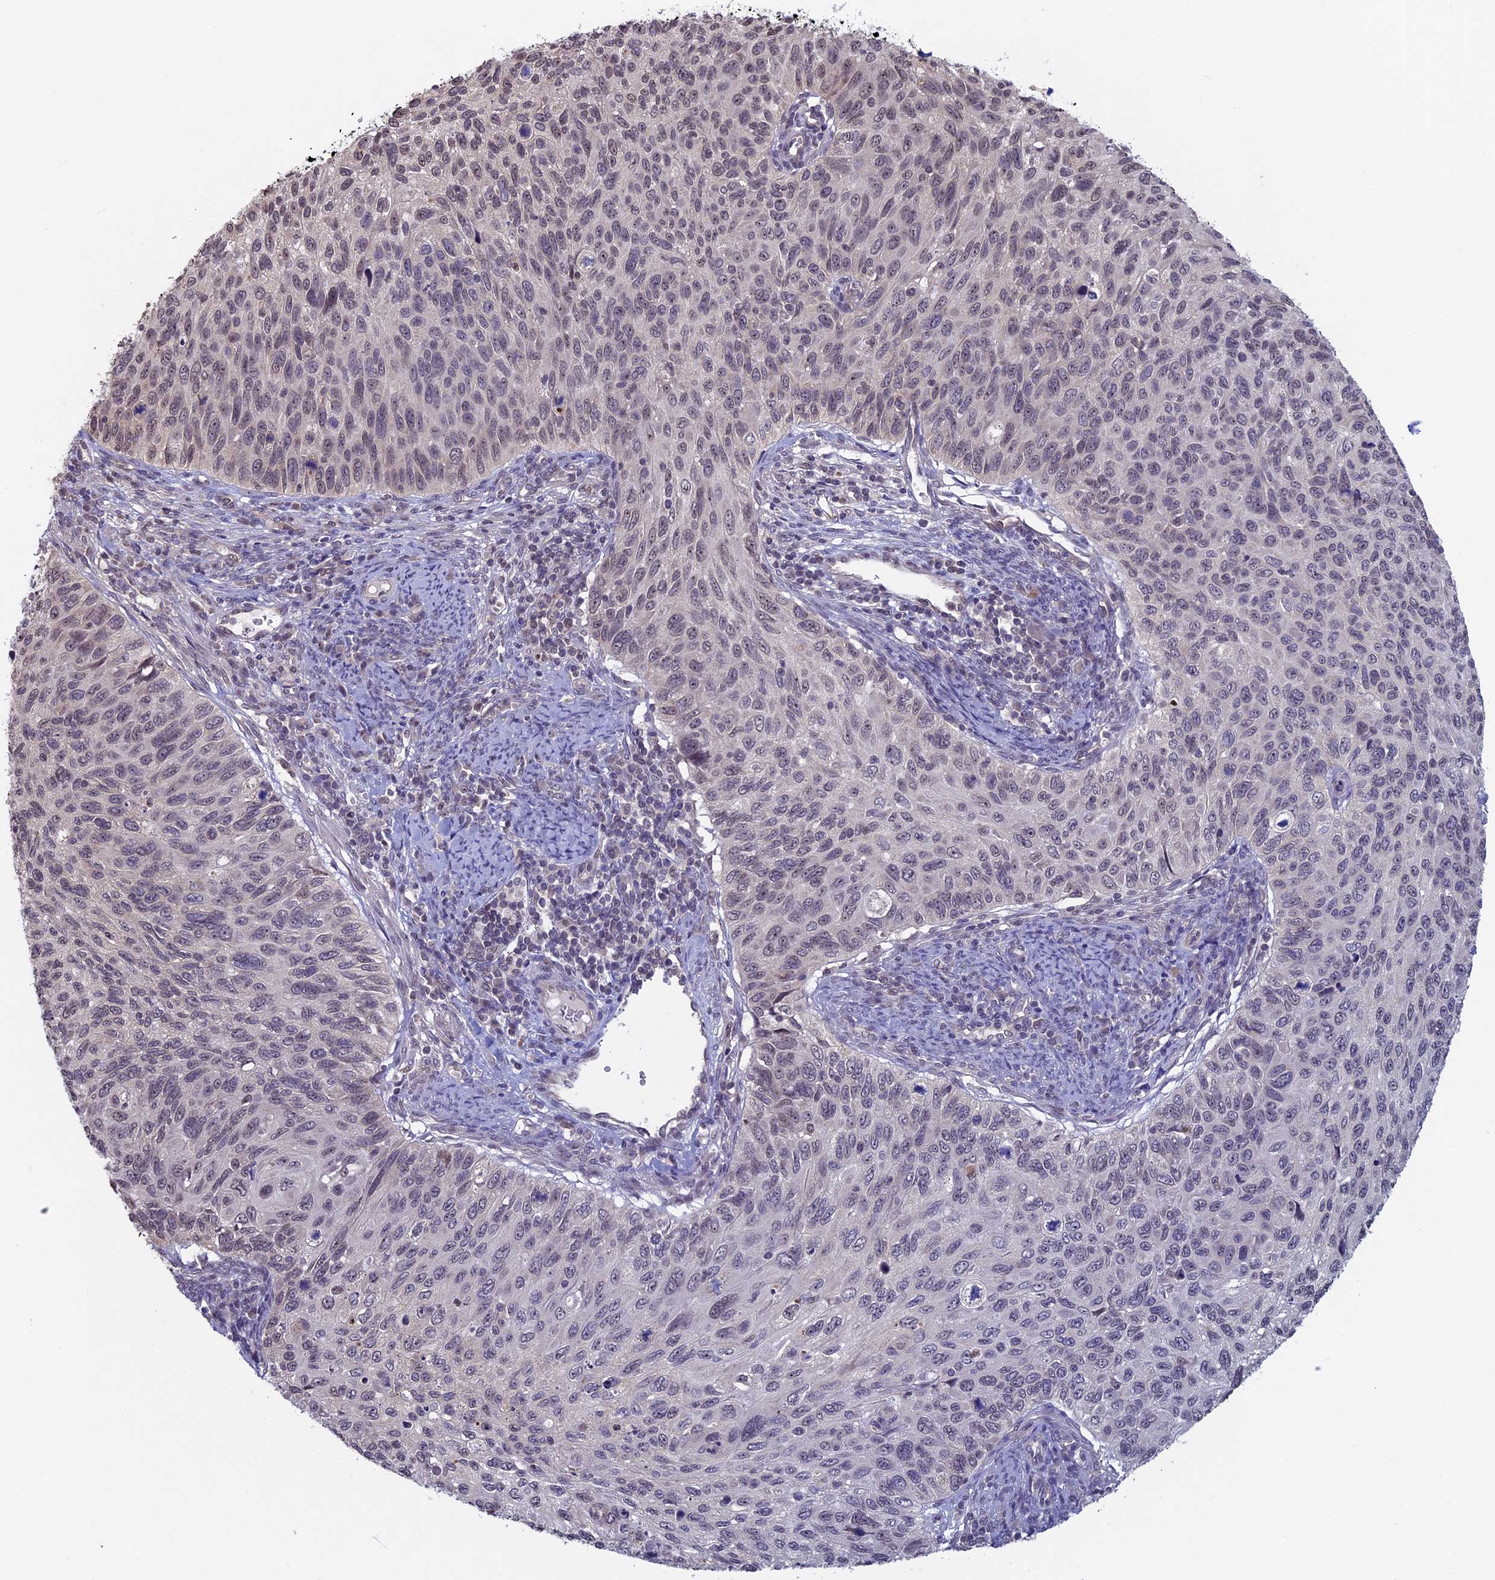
{"staining": {"intensity": "weak", "quantity": "25%-75%", "location": "nuclear"}, "tissue": "cervical cancer", "cell_type": "Tumor cells", "image_type": "cancer", "snomed": [{"axis": "morphology", "description": "Squamous cell carcinoma, NOS"}, {"axis": "topography", "description": "Cervix"}], "caption": "Cervical squamous cell carcinoma stained with immunohistochemistry (IHC) shows weak nuclear positivity in about 25%-75% of tumor cells. The protein of interest is shown in brown color, while the nuclei are stained blue.", "gene": "SPIRE1", "patient": {"sex": "female", "age": 70}}